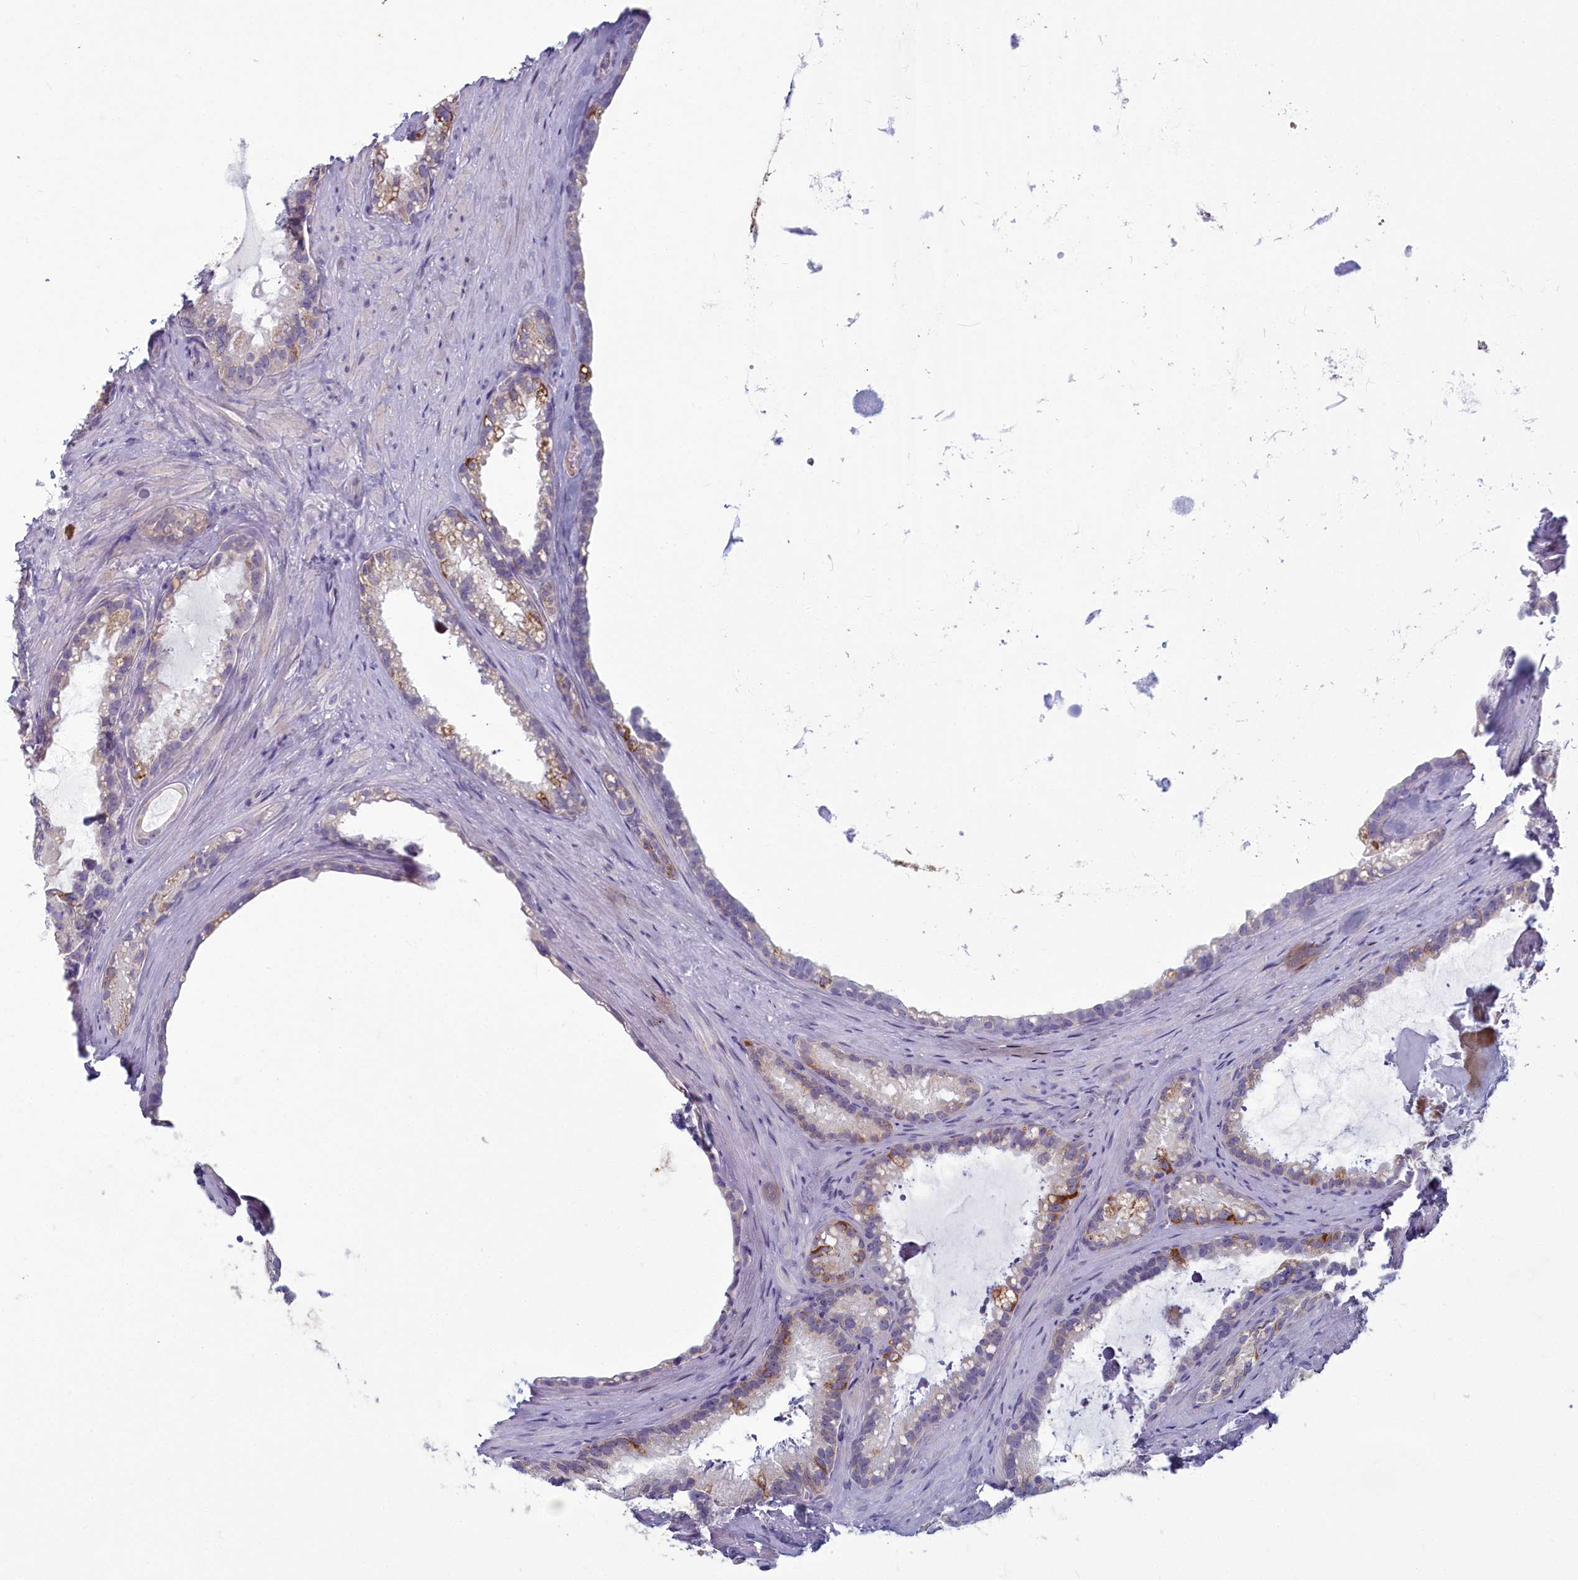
{"staining": {"intensity": "weak", "quantity": "<25%", "location": "cytoplasmic/membranous"}, "tissue": "seminal vesicle", "cell_type": "Glandular cells", "image_type": "normal", "snomed": [{"axis": "morphology", "description": "Normal tissue, NOS"}, {"axis": "topography", "description": "Prostate"}, {"axis": "topography", "description": "Seminal veicle"}], "caption": "Histopathology image shows no significant protein positivity in glandular cells of benign seminal vesicle.", "gene": "INSYN2A", "patient": {"sex": "male", "age": 79}}